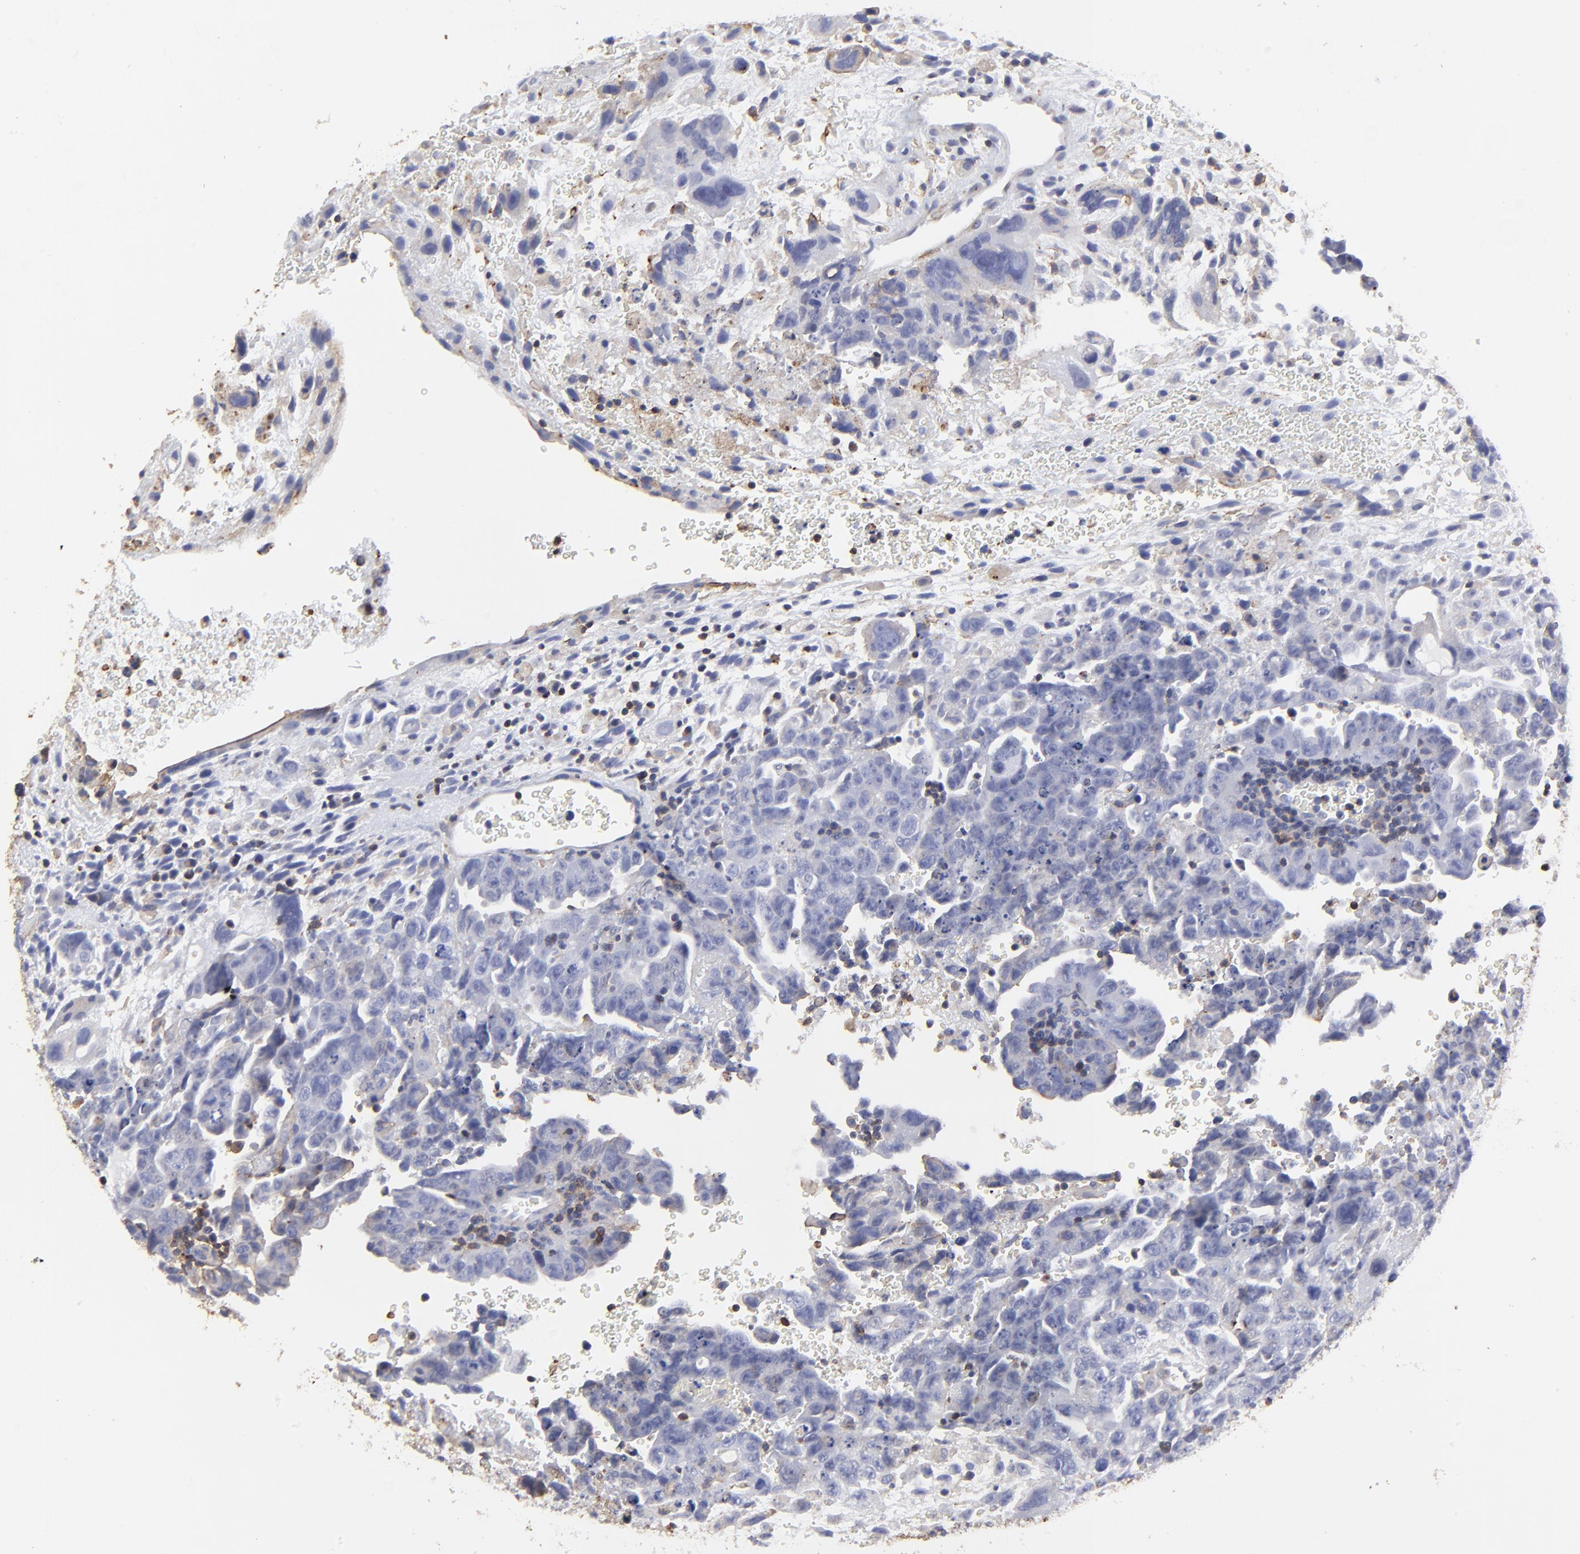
{"staining": {"intensity": "negative", "quantity": "none", "location": "none"}, "tissue": "testis cancer", "cell_type": "Tumor cells", "image_type": "cancer", "snomed": [{"axis": "morphology", "description": "Carcinoma, Embryonal, NOS"}, {"axis": "topography", "description": "Testis"}], "caption": "Tumor cells are negative for brown protein staining in testis cancer (embryonal carcinoma).", "gene": "ANXA6", "patient": {"sex": "male", "age": 28}}